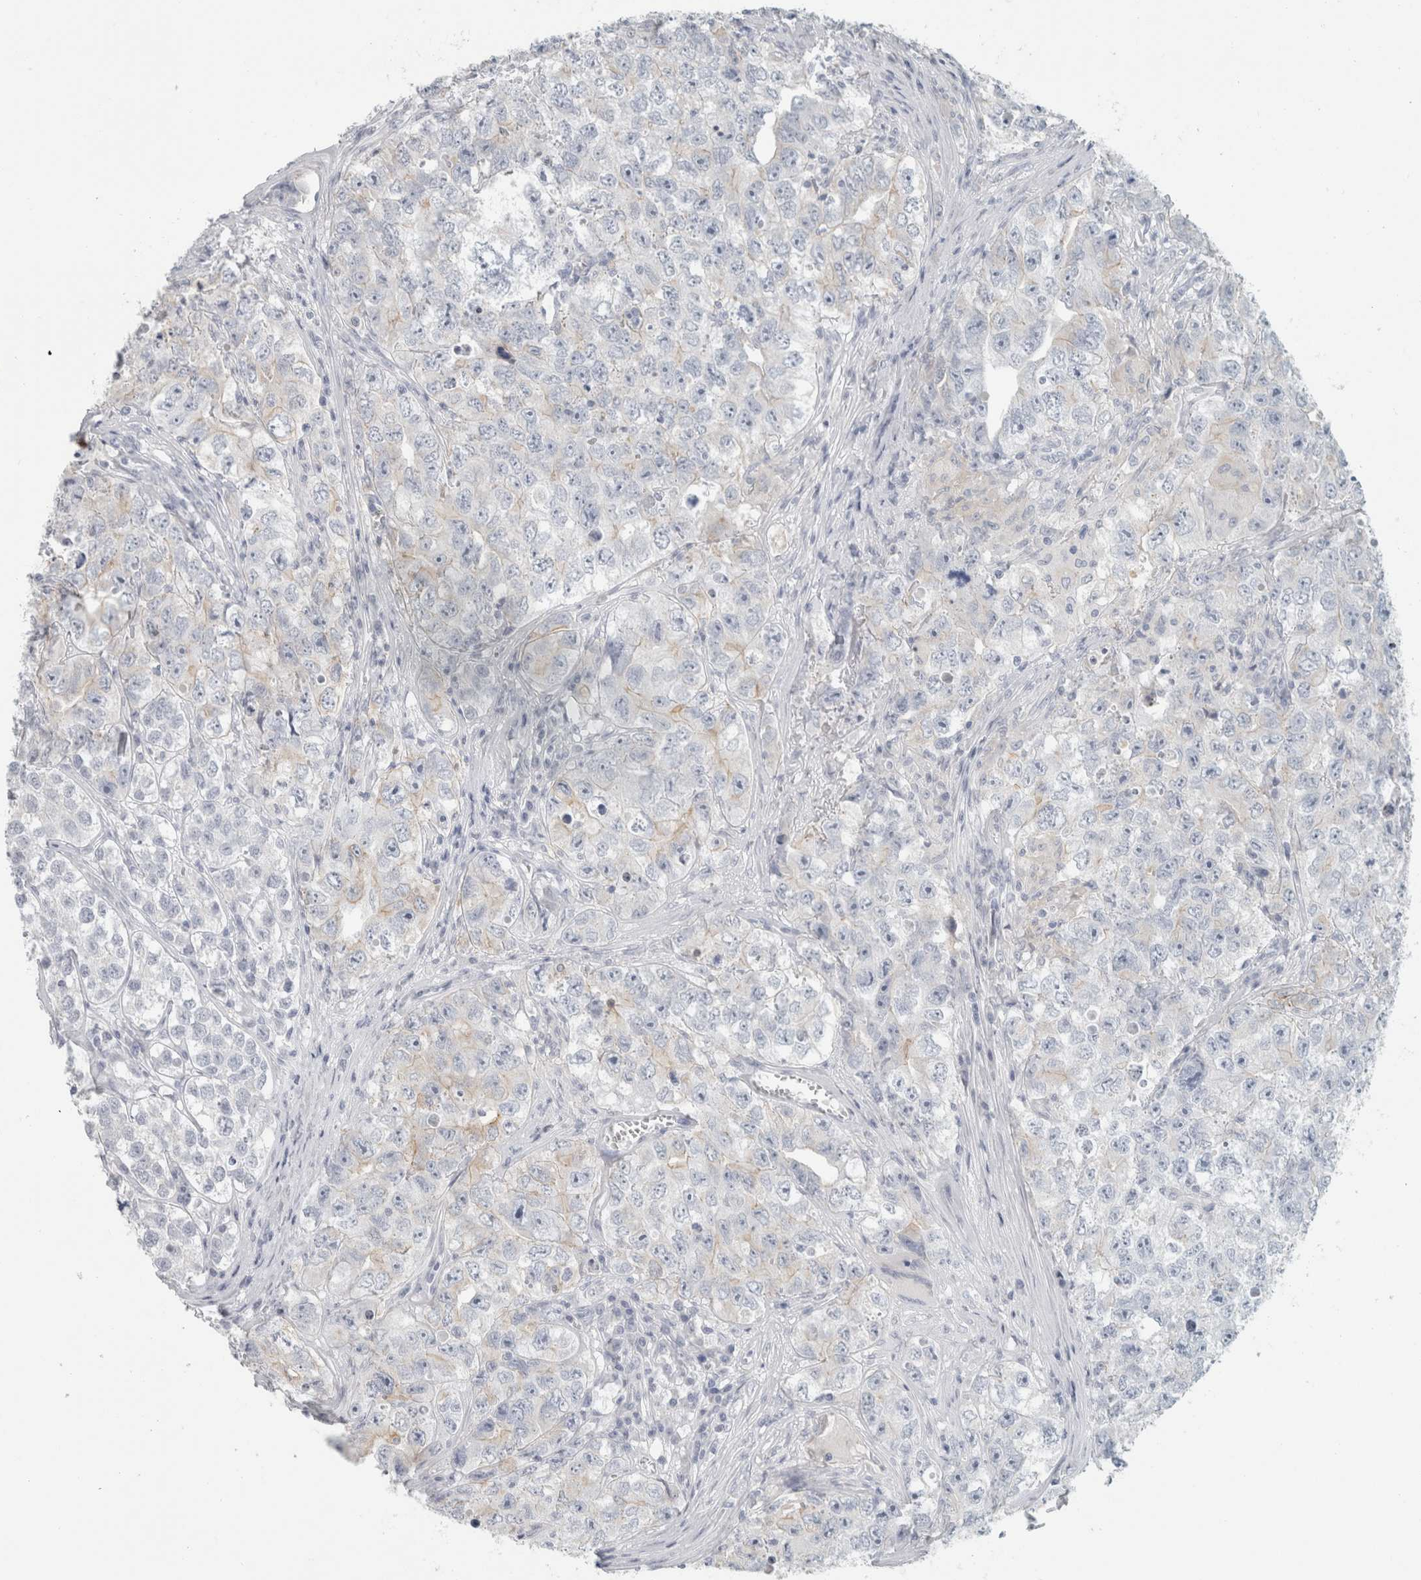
{"staining": {"intensity": "weak", "quantity": "<25%", "location": "cytoplasmic/membranous"}, "tissue": "testis cancer", "cell_type": "Tumor cells", "image_type": "cancer", "snomed": [{"axis": "morphology", "description": "Seminoma, NOS"}, {"axis": "morphology", "description": "Carcinoma, Embryonal, NOS"}, {"axis": "topography", "description": "Testis"}], "caption": "High magnification brightfield microscopy of testis embryonal carcinoma stained with DAB (3,3'-diaminobenzidine) (brown) and counterstained with hematoxylin (blue): tumor cells show no significant staining.", "gene": "SLC28A3", "patient": {"sex": "male", "age": 43}}